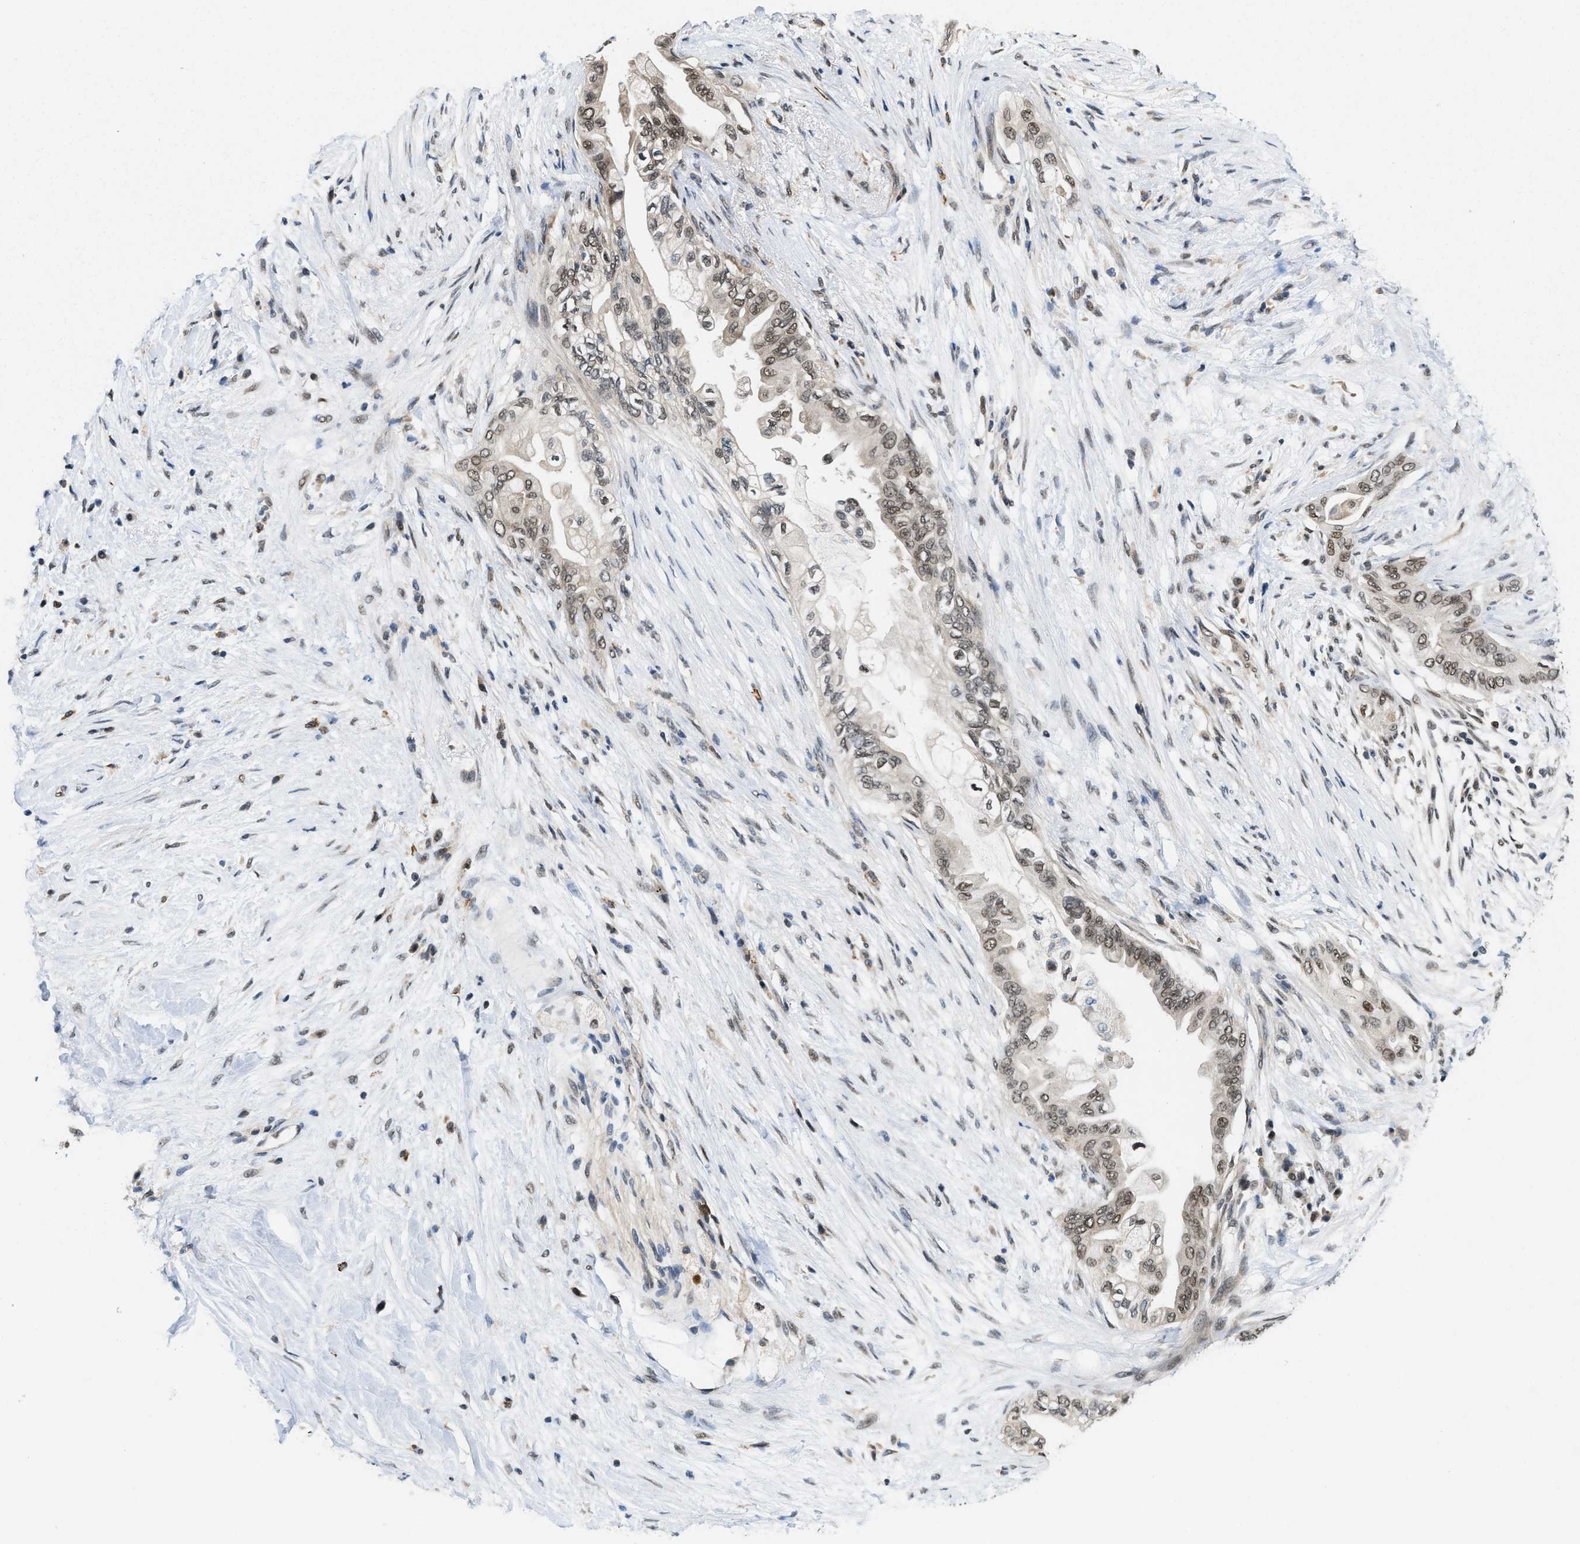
{"staining": {"intensity": "moderate", "quantity": ">75%", "location": "nuclear"}, "tissue": "pancreatic cancer", "cell_type": "Tumor cells", "image_type": "cancer", "snomed": [{"axis": "morphology", "description": "Normal tissue, NOS"}, {"axis": "morphology", "description": "Adenocarcinoma, NOS"}, {"axis": "topography", "description": "Pancreas"}, {"axis": "topography", "description": "Duodenum"}], "caption": "A histopathology image showing moderate nuclear expression in approximately >75% of tumor cells in pancreatic adenocarcinoma, as visualized by brown immunohistochemical staining.", "gene": "ATF7IP", "patient": {"sex": "female", "age": 60}}